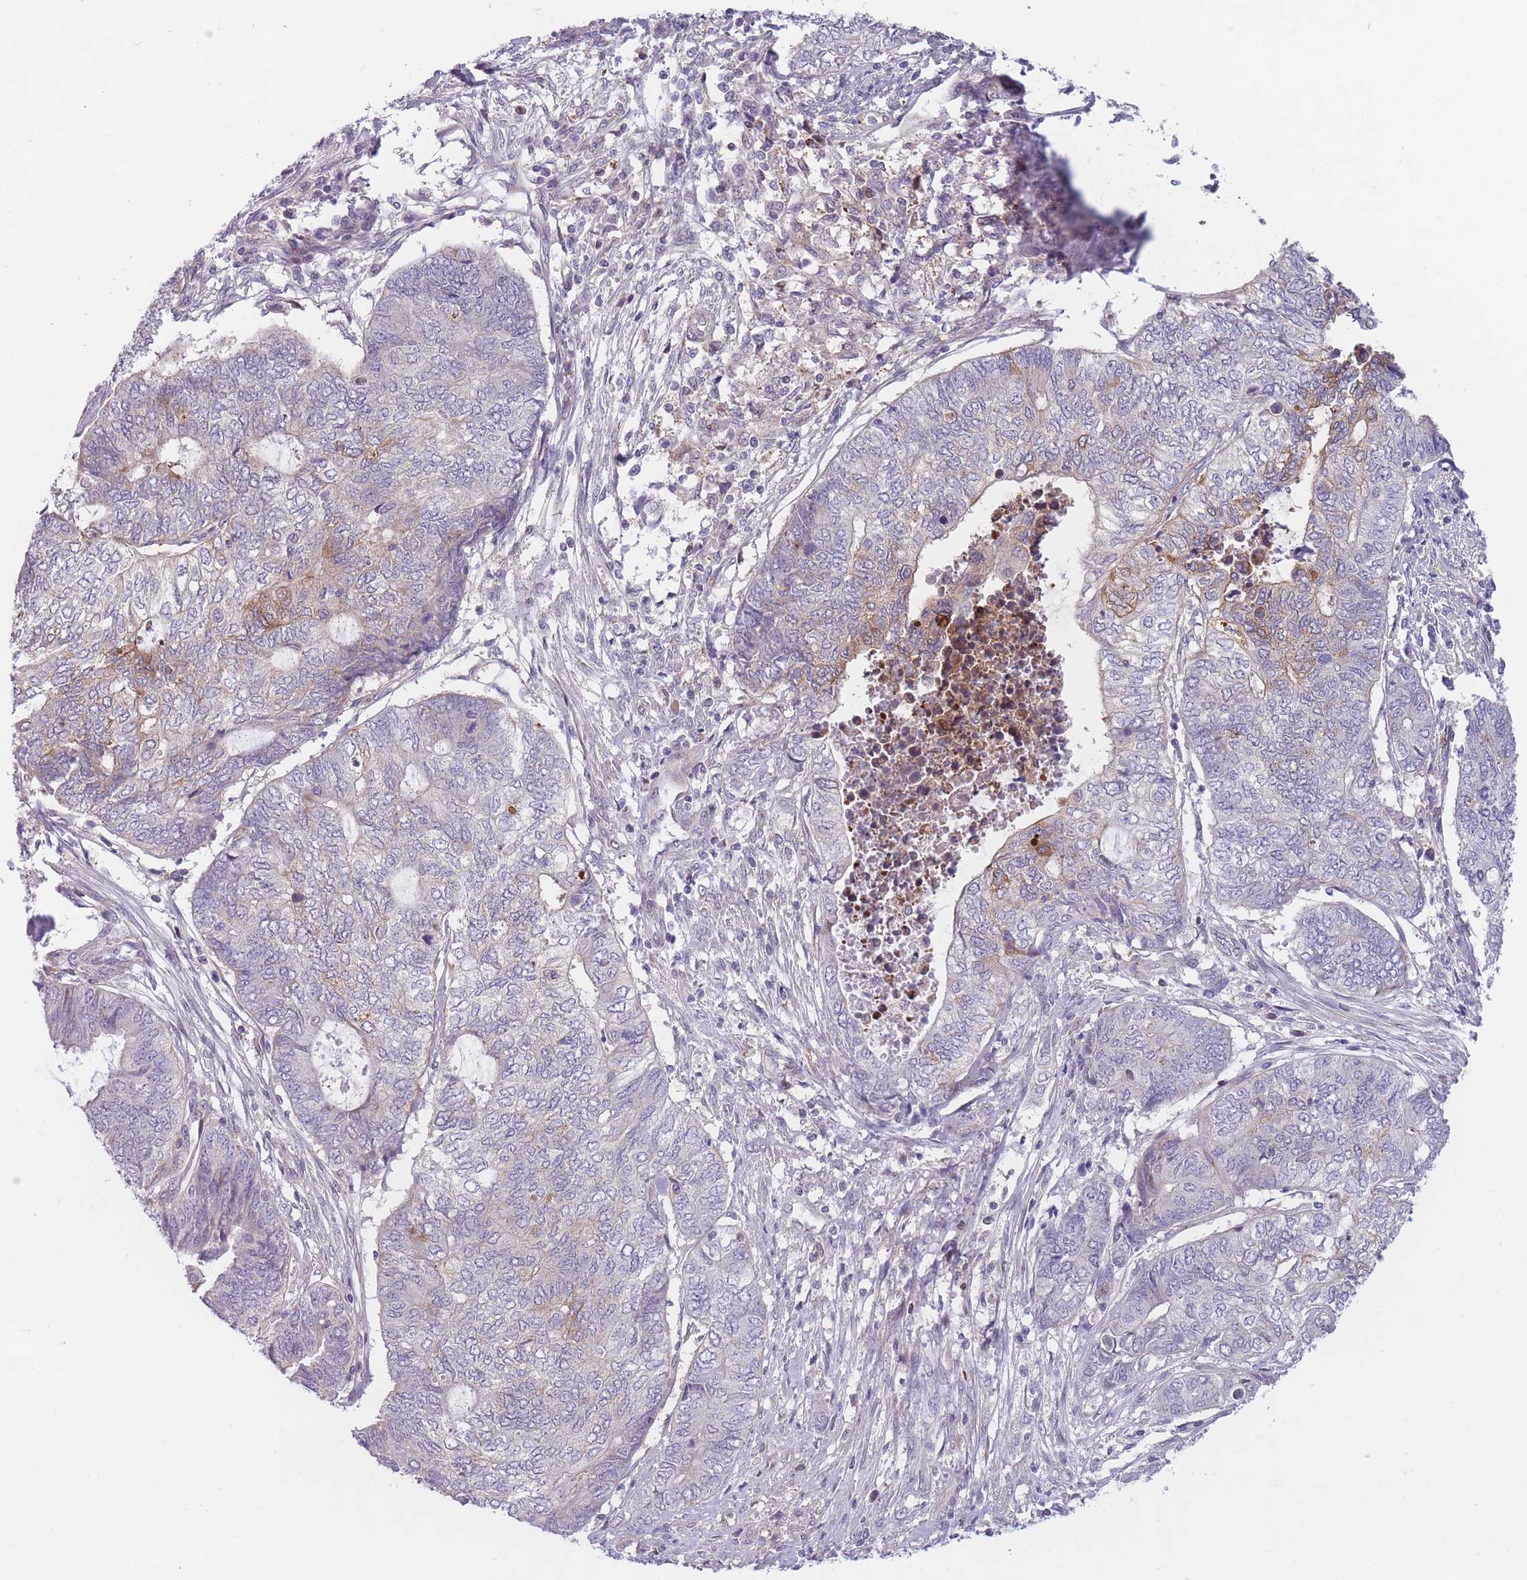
{"staining": {"intensity": "negative", "quantity": "none", "location": "none"}, "tissue": "endometrial cancer", "cell_type": "Tumor cells", "image_type": "cancer", "snomed": [{"axis": "morphology", "description": "Adenocarcinoma, NOS"}, {"axis": "topography", "description": "Uterus"}, {"axis": "topography", "description": "Endometrium"}], "caption": "Tumor cells show no significant protein expression in endometrial cancer. (DAB IHC, high magnification).", "gene": "PDE4A", "patient": {"sex": "female", "age": 70}}